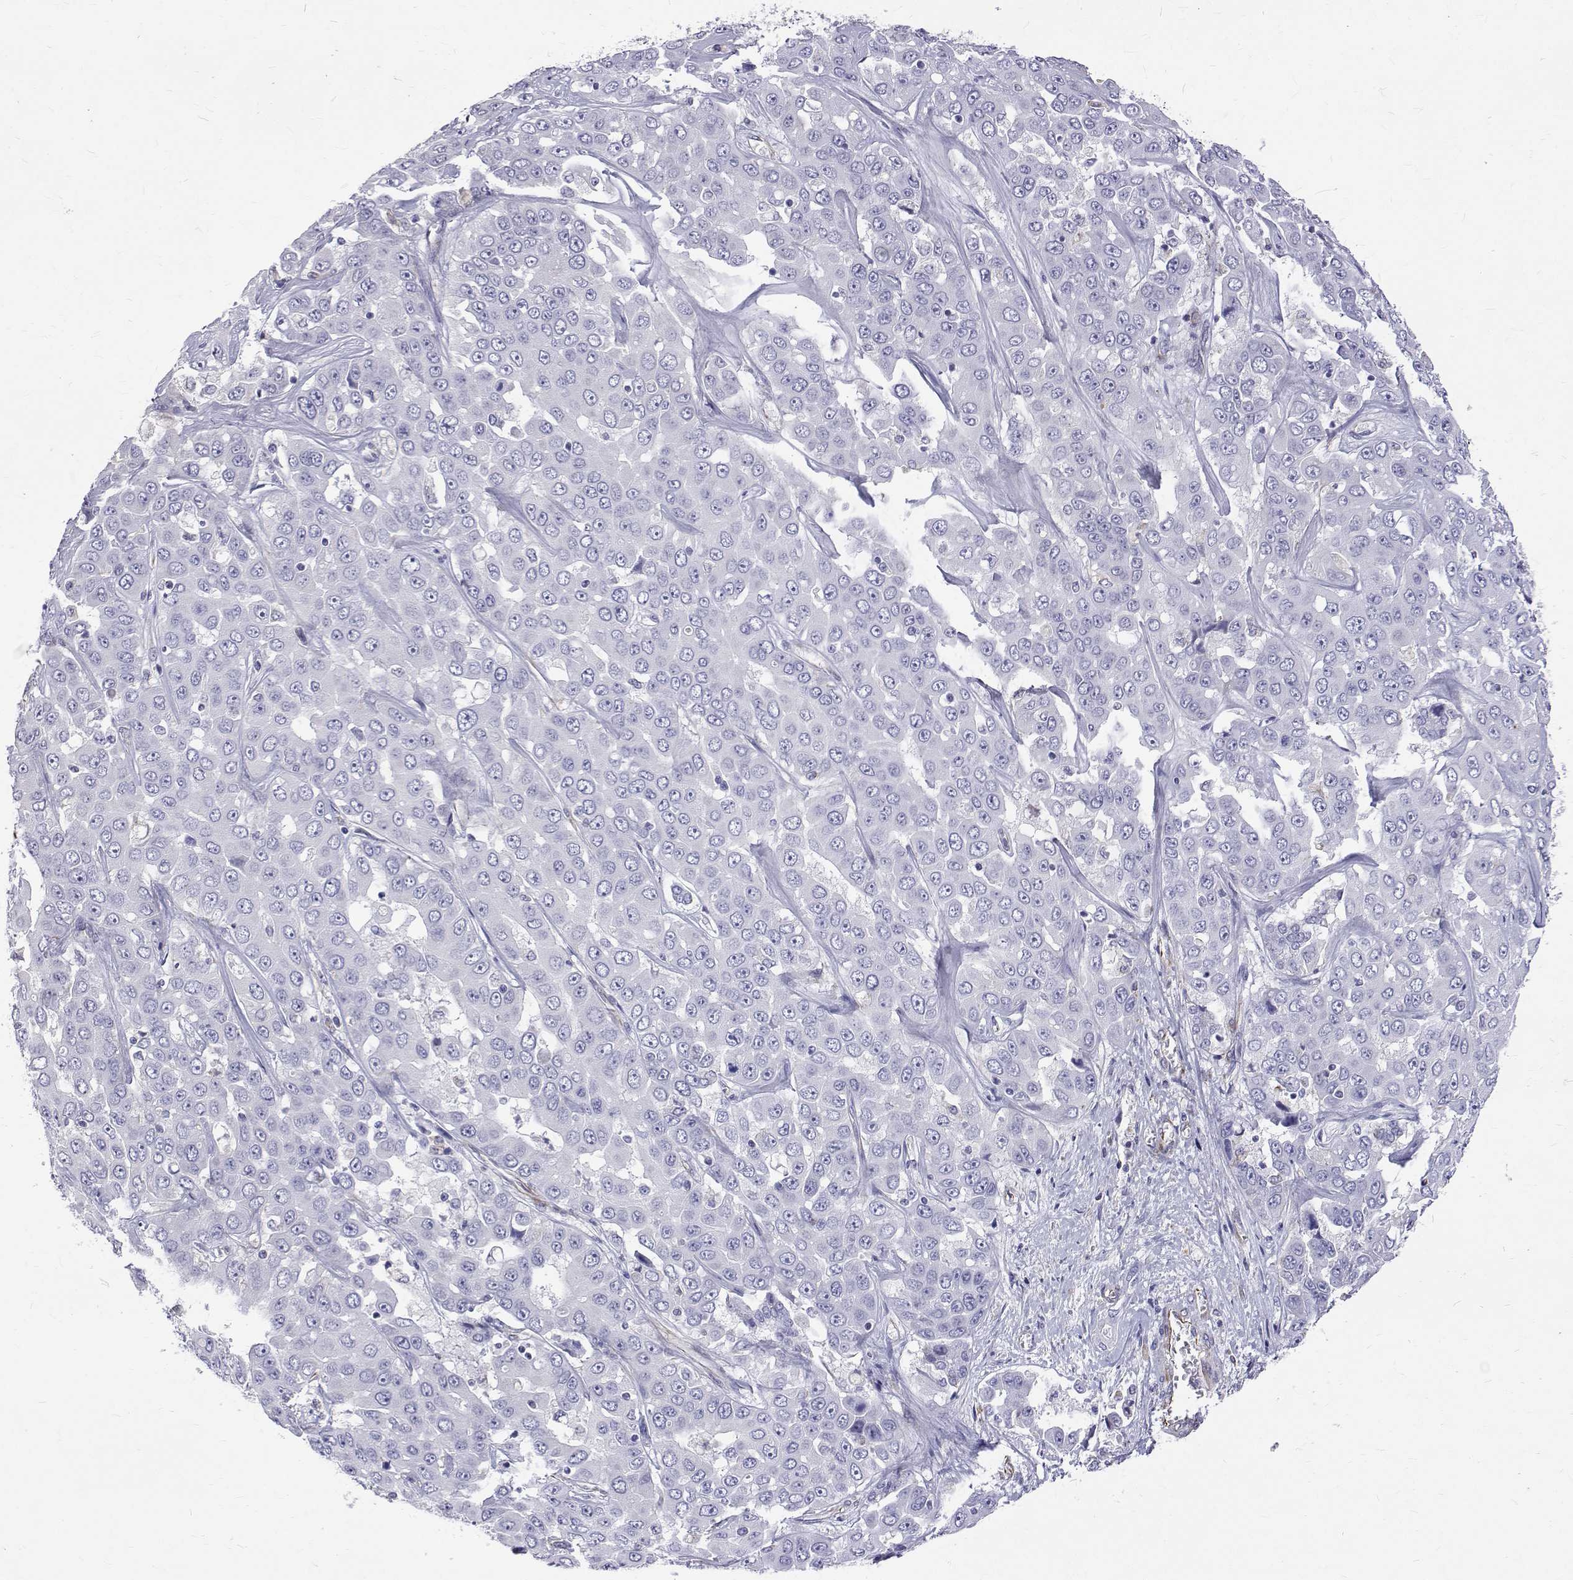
{"staining": {"intensity": "negative", "quantity": "none", "location": "none"}, "tissue": "liver cancer", "cell_type": "Tumor cells", "image_type": "cancer", "snomed": [{"axis": "morphology", "description": "Cholangiocarcinoma"}, {"axis": "topography", "description": "Liver"}], "caption": "The micrograph exhibits no staining of tumor cells in liver cancer.", "gene": "OPRPN", "patient": {"sex": "female", "age": 52}}